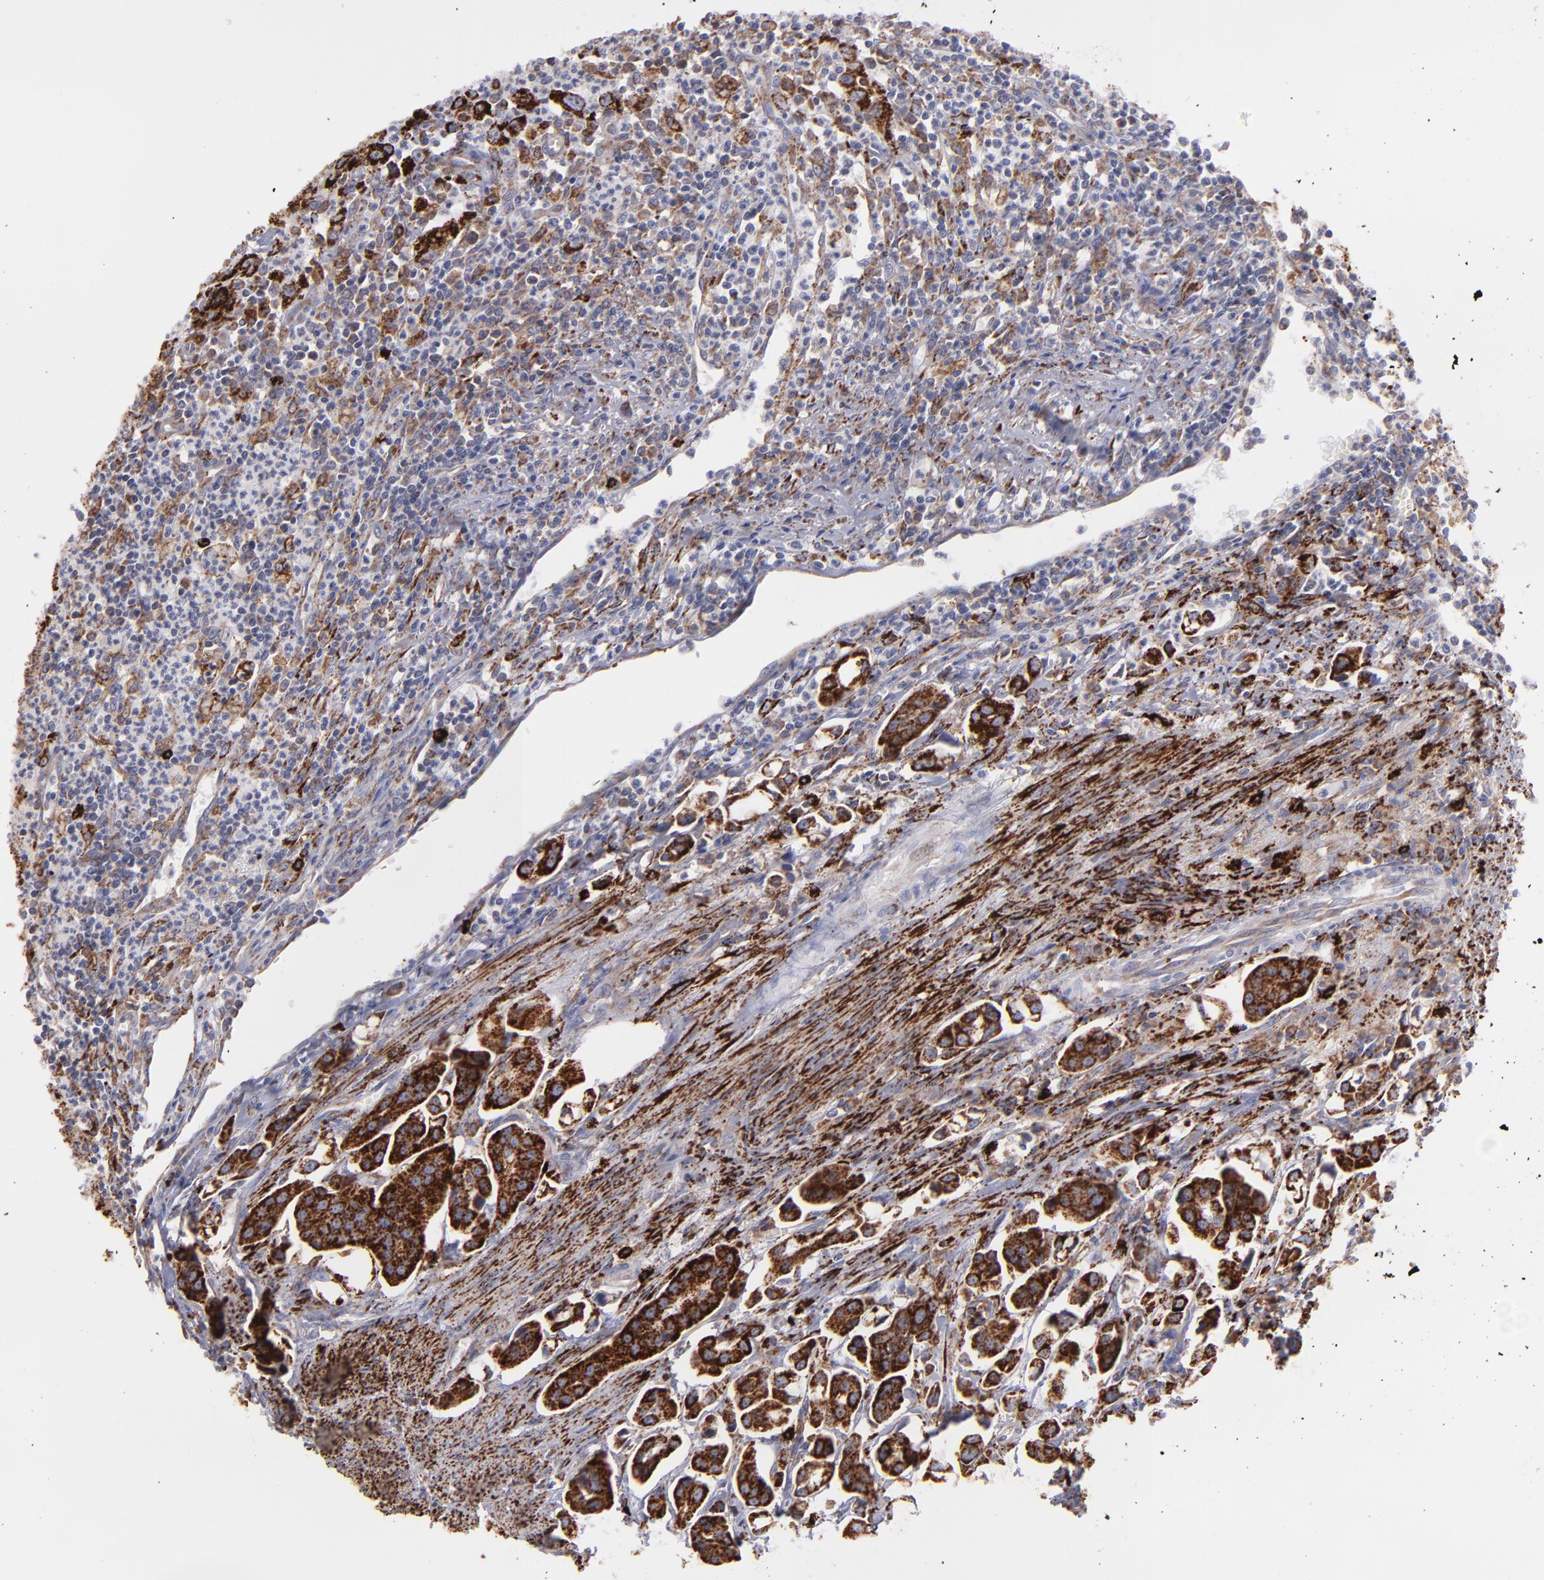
{"staining": {"intensity": "strong", "quantity": ">75%", "location": "cytoplasmic/membranous"}, "tissue": "urothelial cancer", "cell_type": "Tumor cells", "image_type": "cancer", "snomed": [{"axis": "morphology", "description": "Urothelial carcinoma, High grade"}, {"axis": "topography", "description": "Urinary bladder"}], "caption": "This histopathology image reveals urothelial cancer stained with immunohistochemistry to label a protein in brown. The cytoplasmic/membranous of tumor cells show strong positivity for the protein. Nuclei are counter-stained blue.", "gene": "MAOB", "patient": {"sex": "male", "age": 66}}